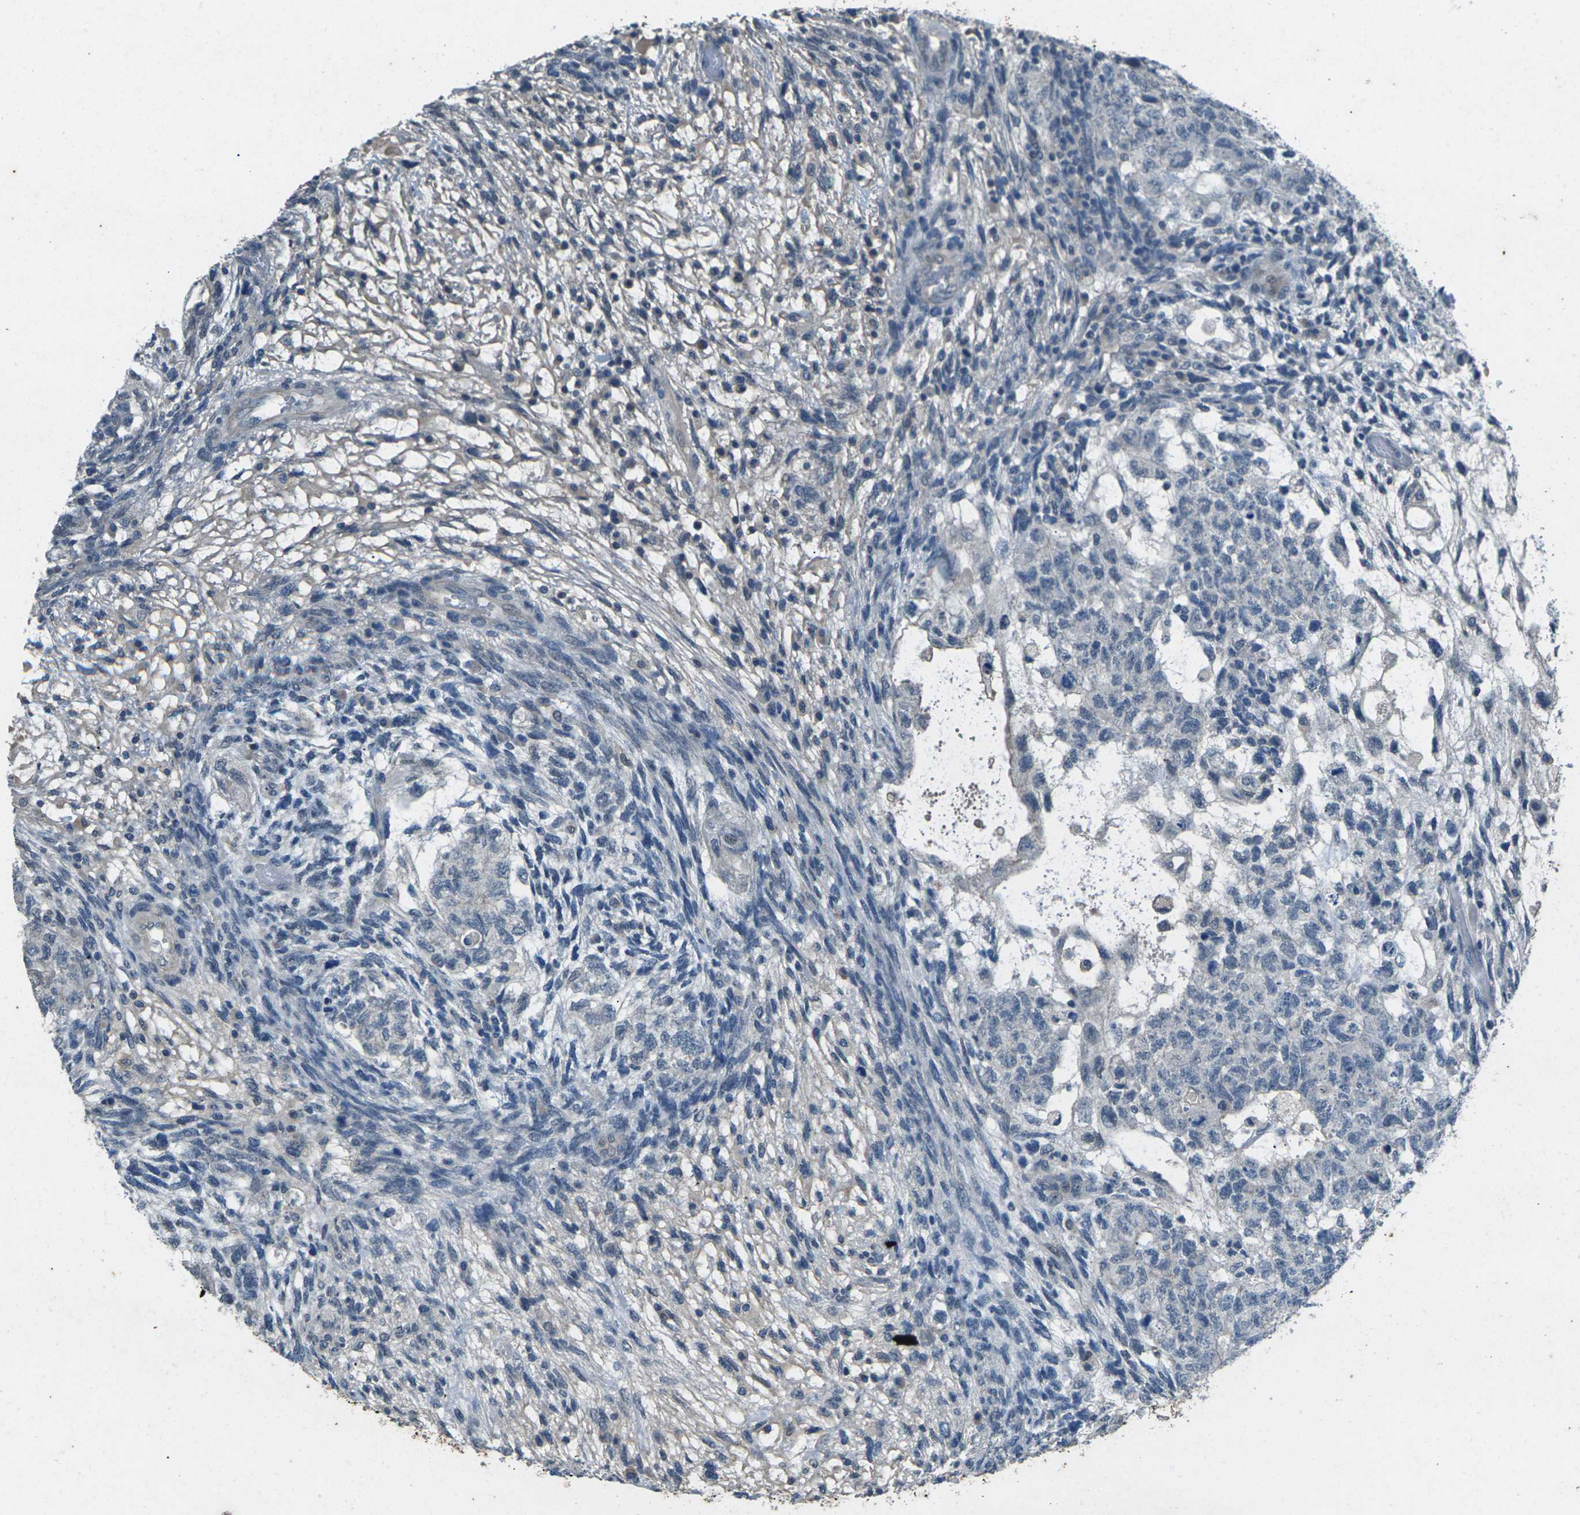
{"staining": {"intensity": "negative", "quantity": "none", "location": "none"}, "tissue": "testis cancer", "cell_type": "Tumor cells", "image_type": "cancer", "snomed": [{"axis": "morphology", "description": "Normal tissue, NOS"}, {"axis": "morphology", "description": "Carcinoma, Embryonal, NOS"}, {"axis": "topography", "description": "Testis"}], "caption": "IHC of embryonal carcinoma (testis) exhibits no staining in tumor cells.", "gene": "SIGLEC14", "patient": {"sex": "male", "age": 36}}